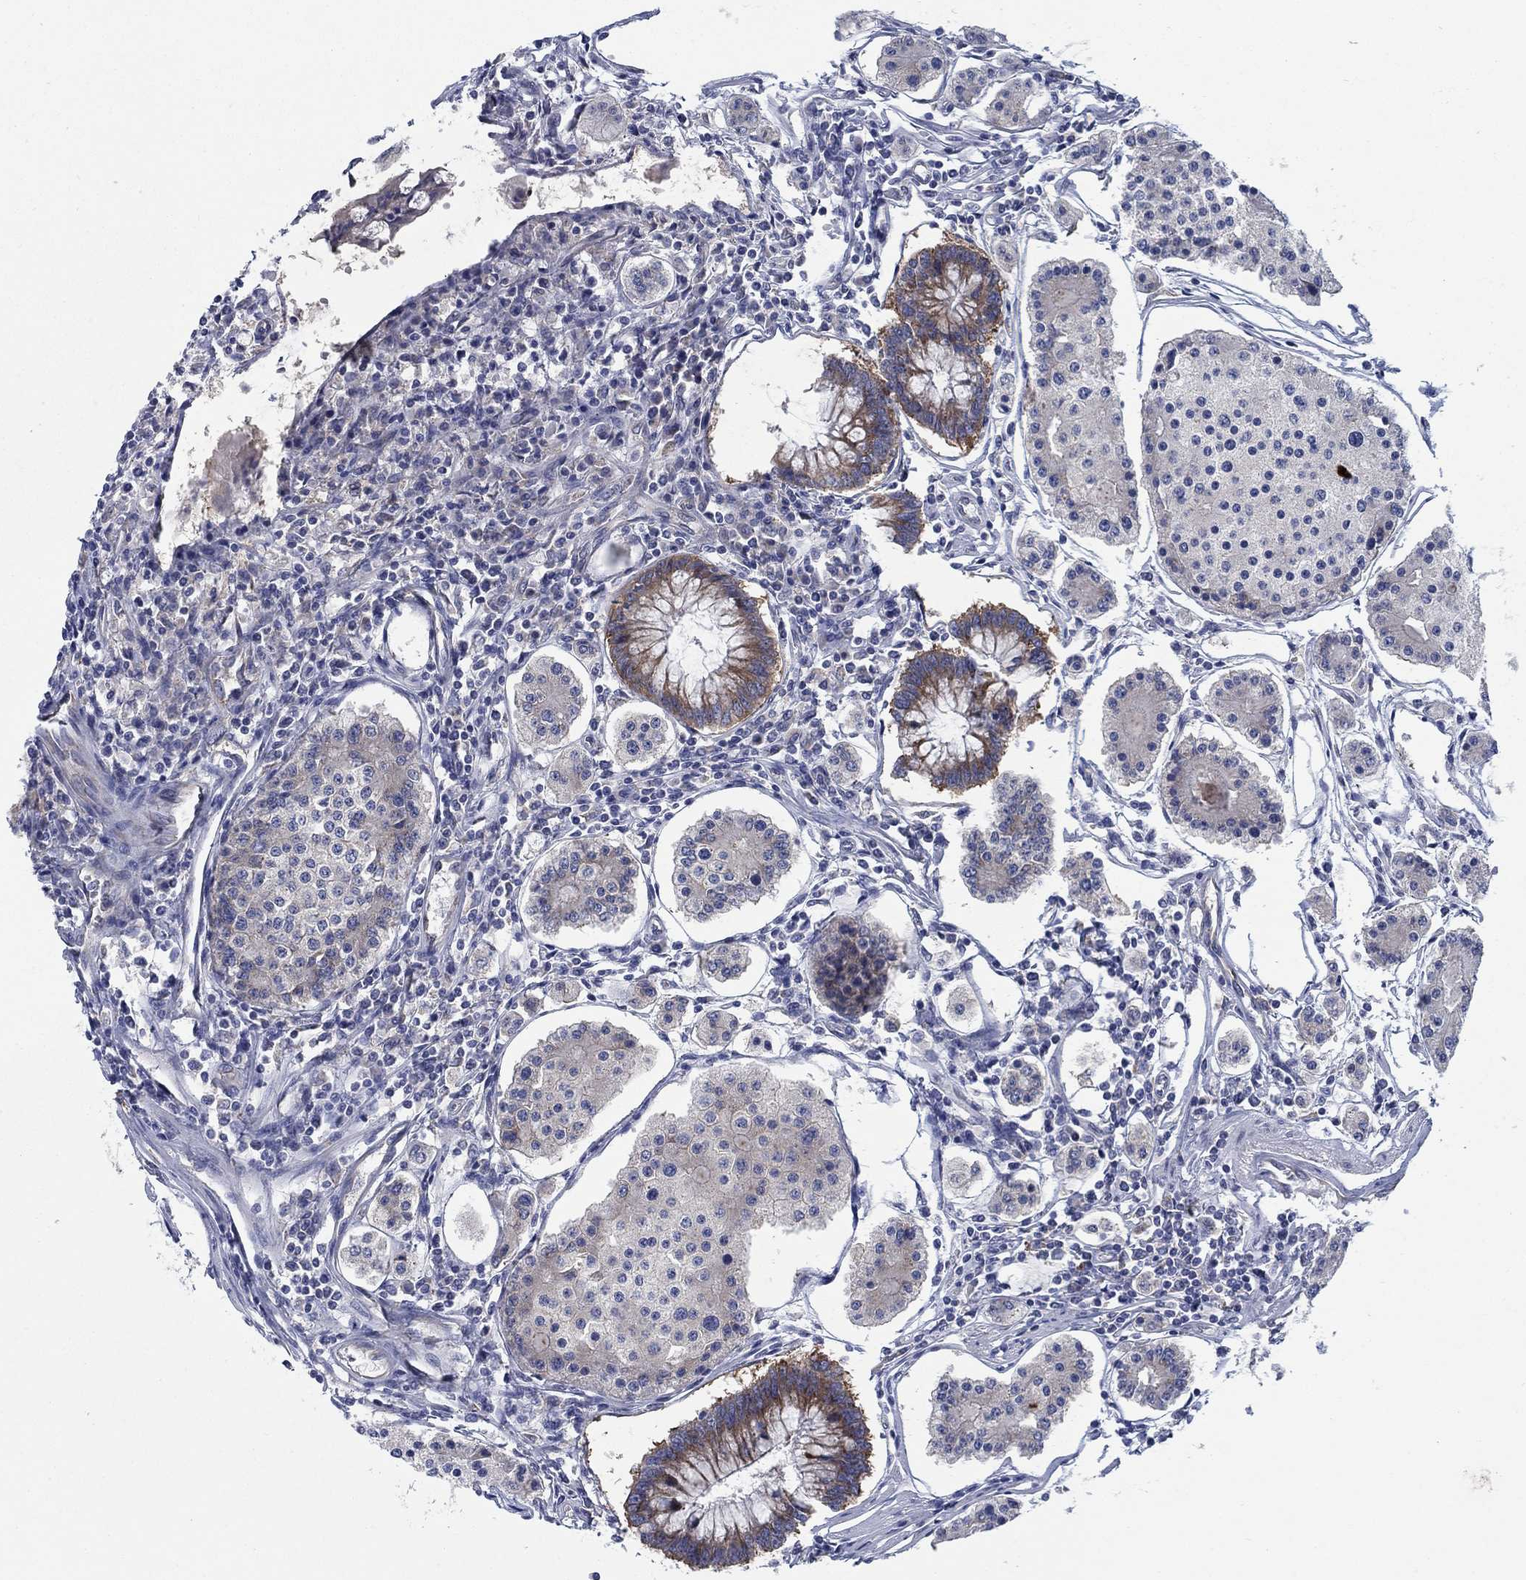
{"staining": {"intensity": "weak", "quantity": "<25%", "location": "cytoplasmic/membranous"}, "tissue": "carcinoid", "cell_type": "Tumor cells", "image_type": "cancer", "snomed": [{"axis": "morphology", "description": "Carcinoid, malignant, NOS"}, {"axis": "topography", "description": "Small intestine"}], "caption": "High power microscopy image of an immunohistochemistry (IHC) image of carcinoid, revealing no significant expression in tumor cells.", "gene": "TMEM59", "patient": {"sex": "female", "age": 65}}